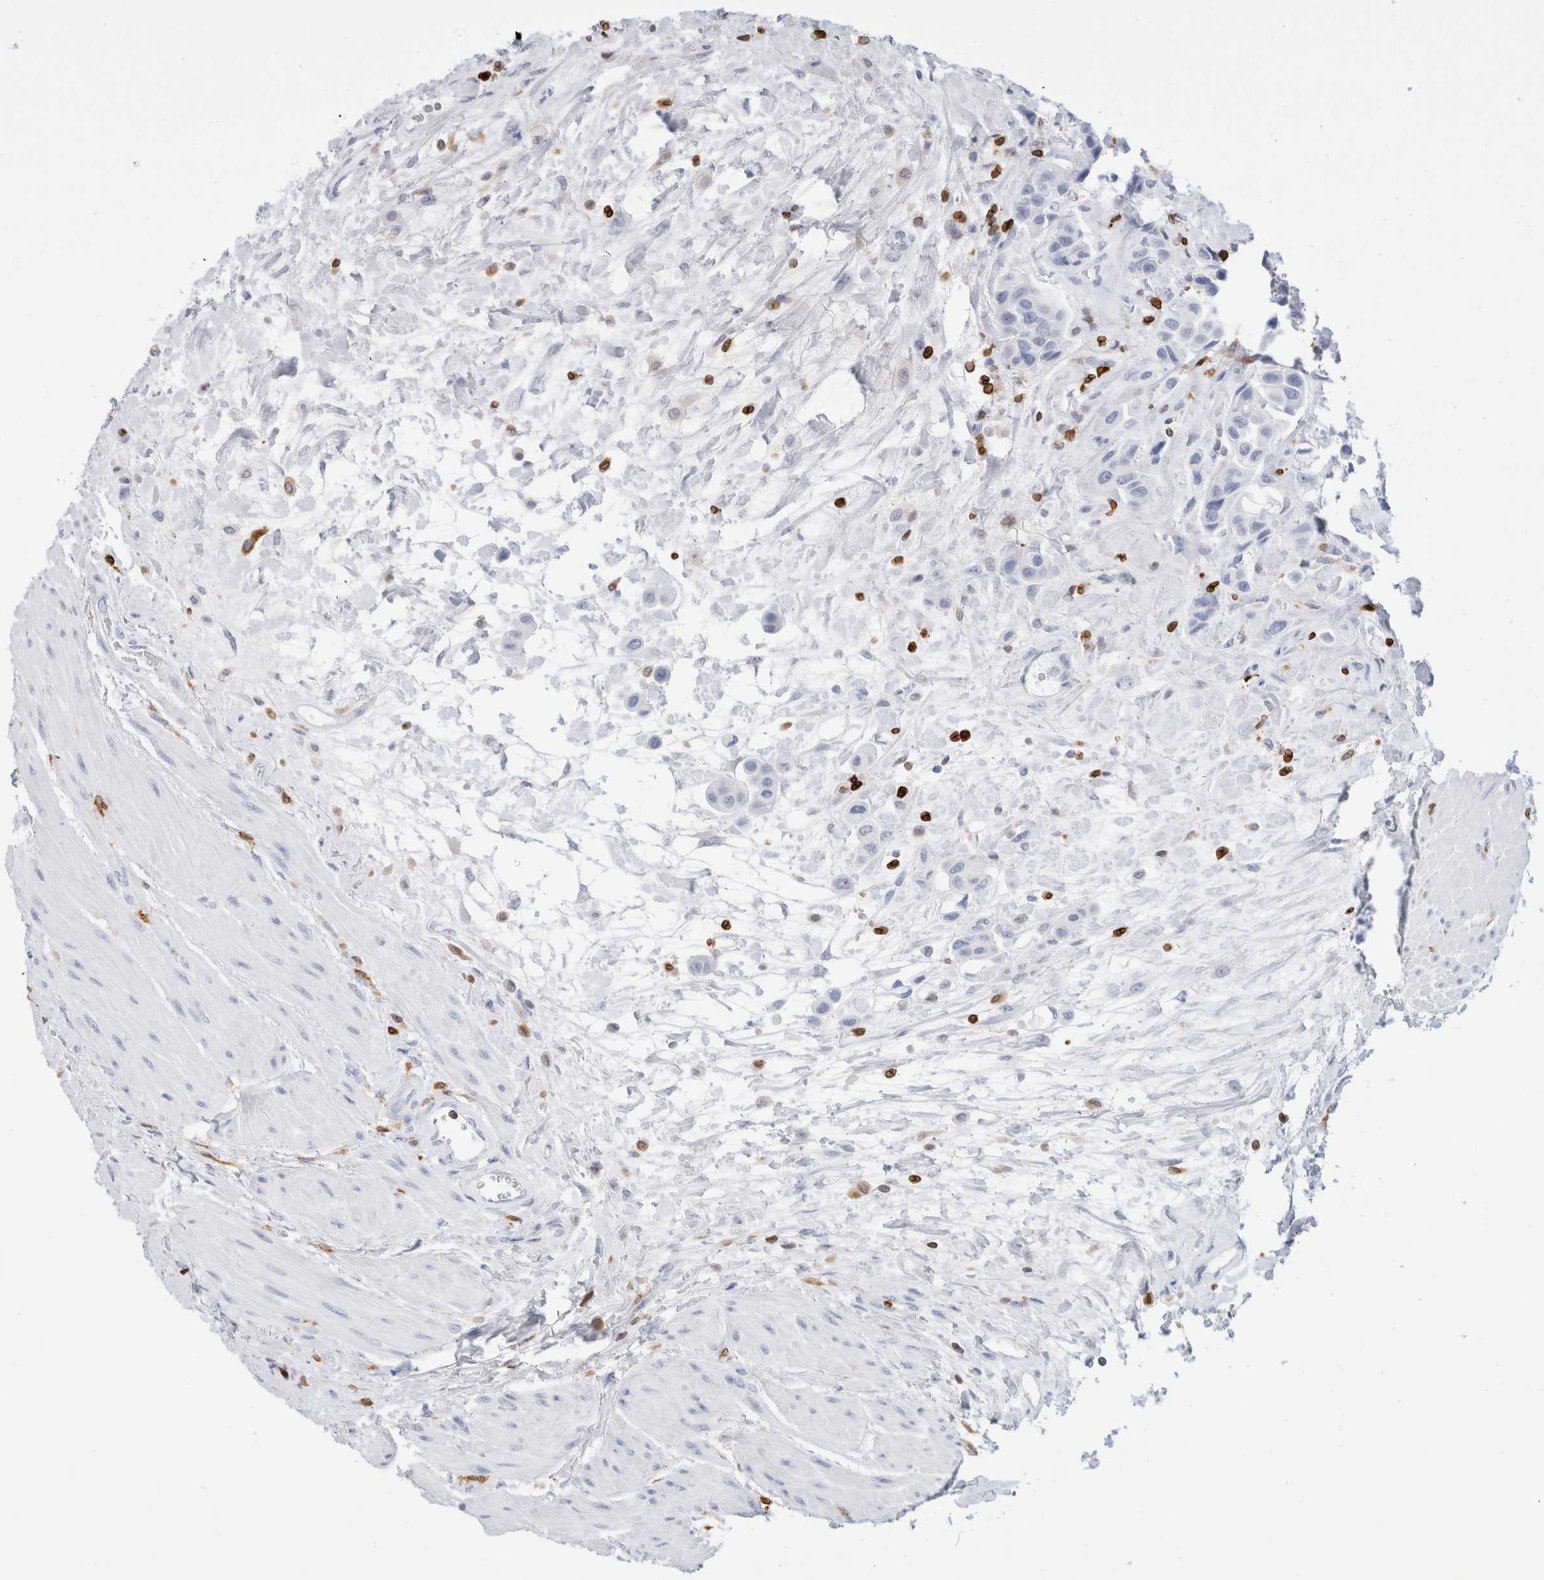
{"staining": {"intensity": "negative", "quantity": "none", "location": "none"}, "tissue": "urothelial cancer", "cell_type": "Tumor cells", "image_type": "cancer", "snomed": [{"axis": "morphology", "description": "Urothelial carcinoma, High grade"}, {"axis": "topography", "description": "Urinary bladder"}], "caption": "Micrograph shows no significant protein staining in tumor cells of urothelial cancer.", "gene": "ALOX5AP", "patient": {"sex": "male", "age": 50}}